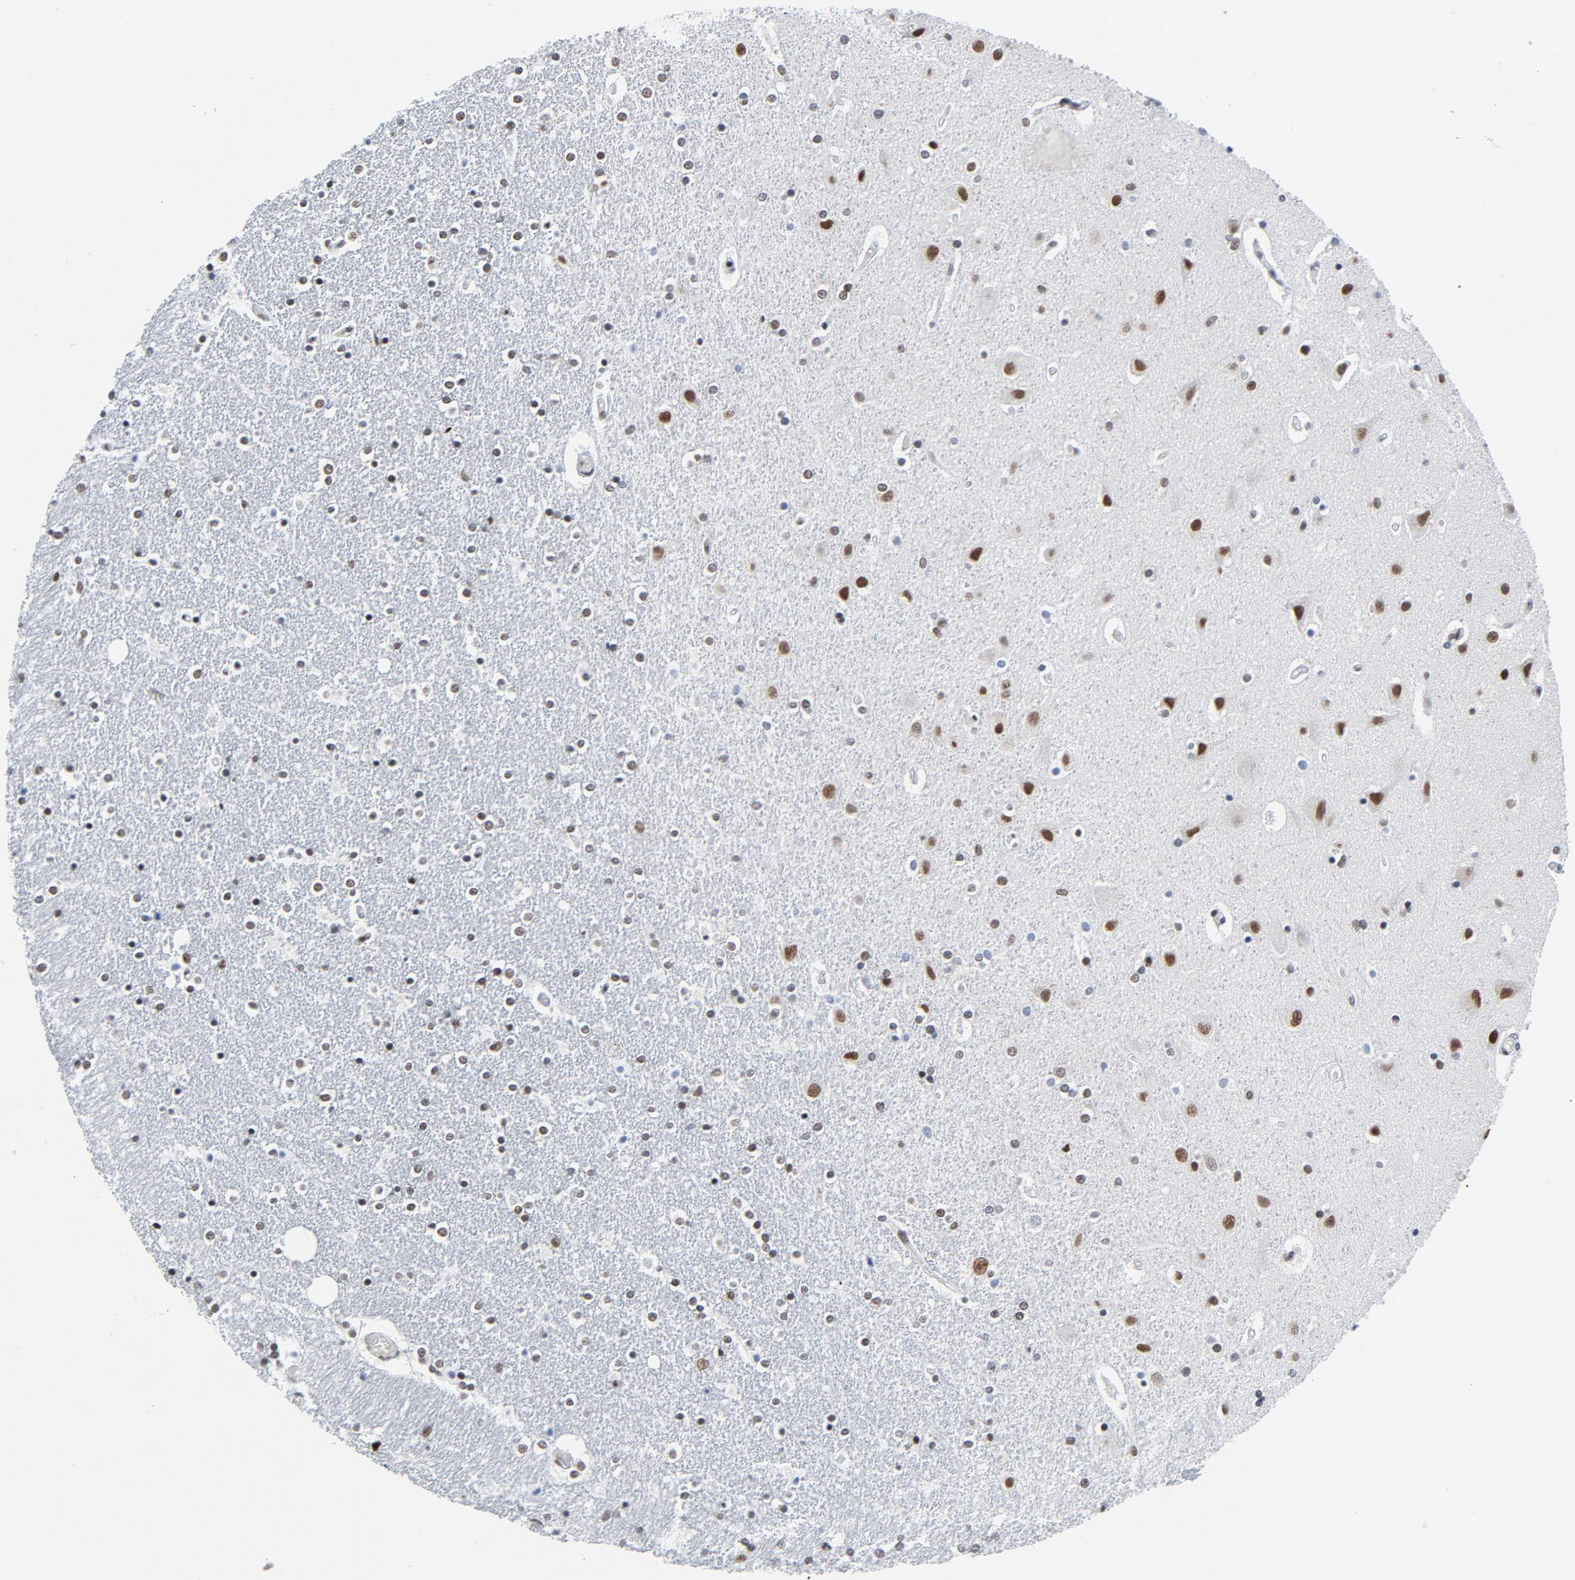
{"staining": {"intensity": "moderate", "quantity": "25%-75%", "location": "nuclear"}, "tissue": "caudate", "cell_type": "Glial cells", "image_type": "normal", "snomed": [{"axis": "morphology", "description": "Normal tissue, NOS"}, {"axis": "topography", "description": "Lateral ventricle wall"}], "caption": "There is medium levels of moderate nuclear expression in glial cells of unremarkable caudate, as demonstrated by immunohistochemical staining (brown color).", "gene": "CSTF2", "patient": {"sex": "female", "age": 54}}